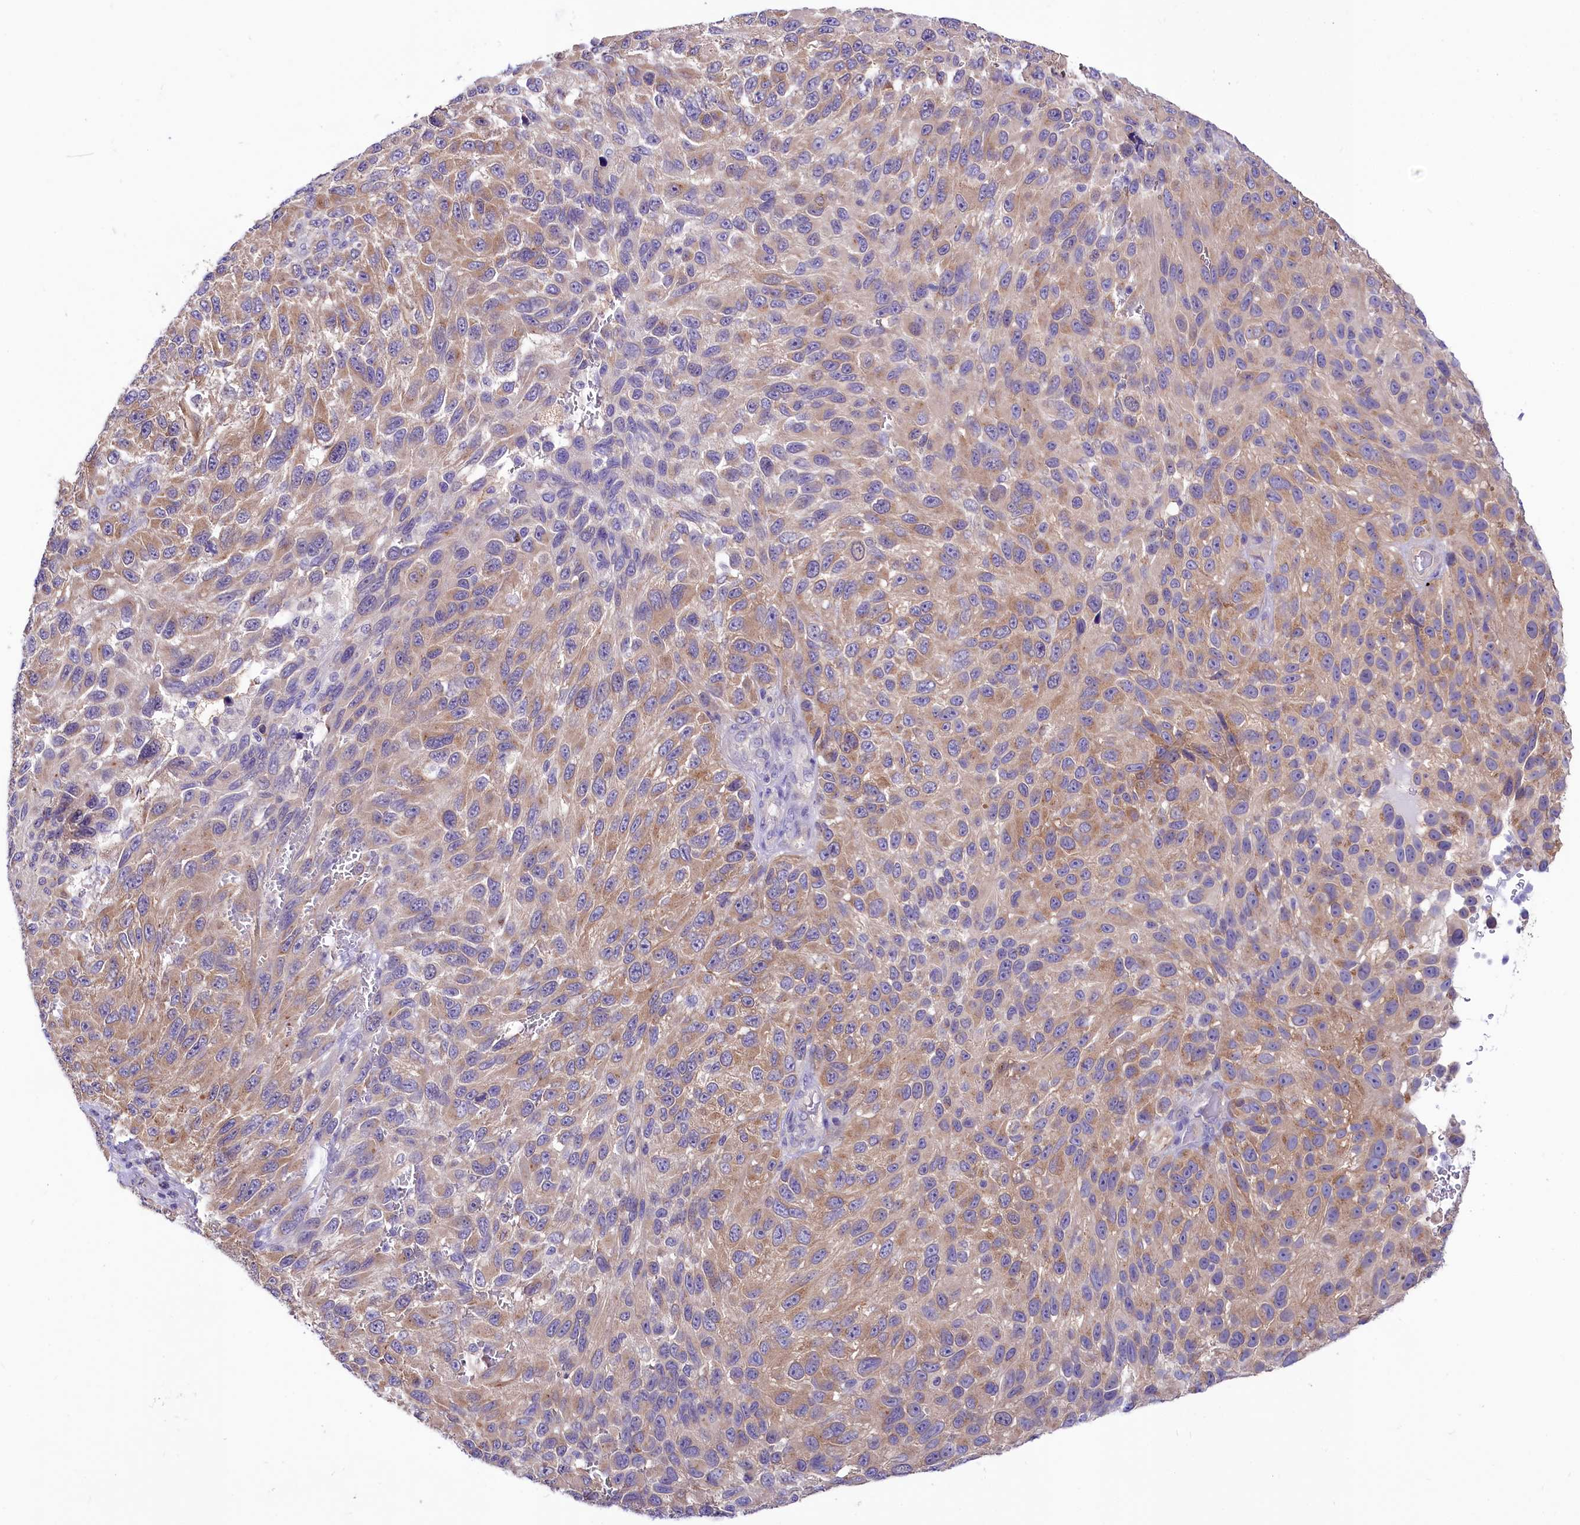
{"staining": {"intensity": "moderate", "quantity": "25%-75%", "location": "cytoplasmic/membranous"}, "tissue": "melanoma", "cell_type": "Tumor cells", "image_type": "cancer", "snomed": [{"axis": "morphology", "description": "Normal tissue, NOS"}, {"axis": "morphology", "description": "Malignant melanoma, NOS"}, {"axis": "topography", "description": "Skin"}], "caption": "A micrograph of melanoma stained for a protein shows moderate cytoplasmic/membranous brown staining in tumor cells.", "gene": "ABHD5", "patient": {"sex": "female", "age": 96}}